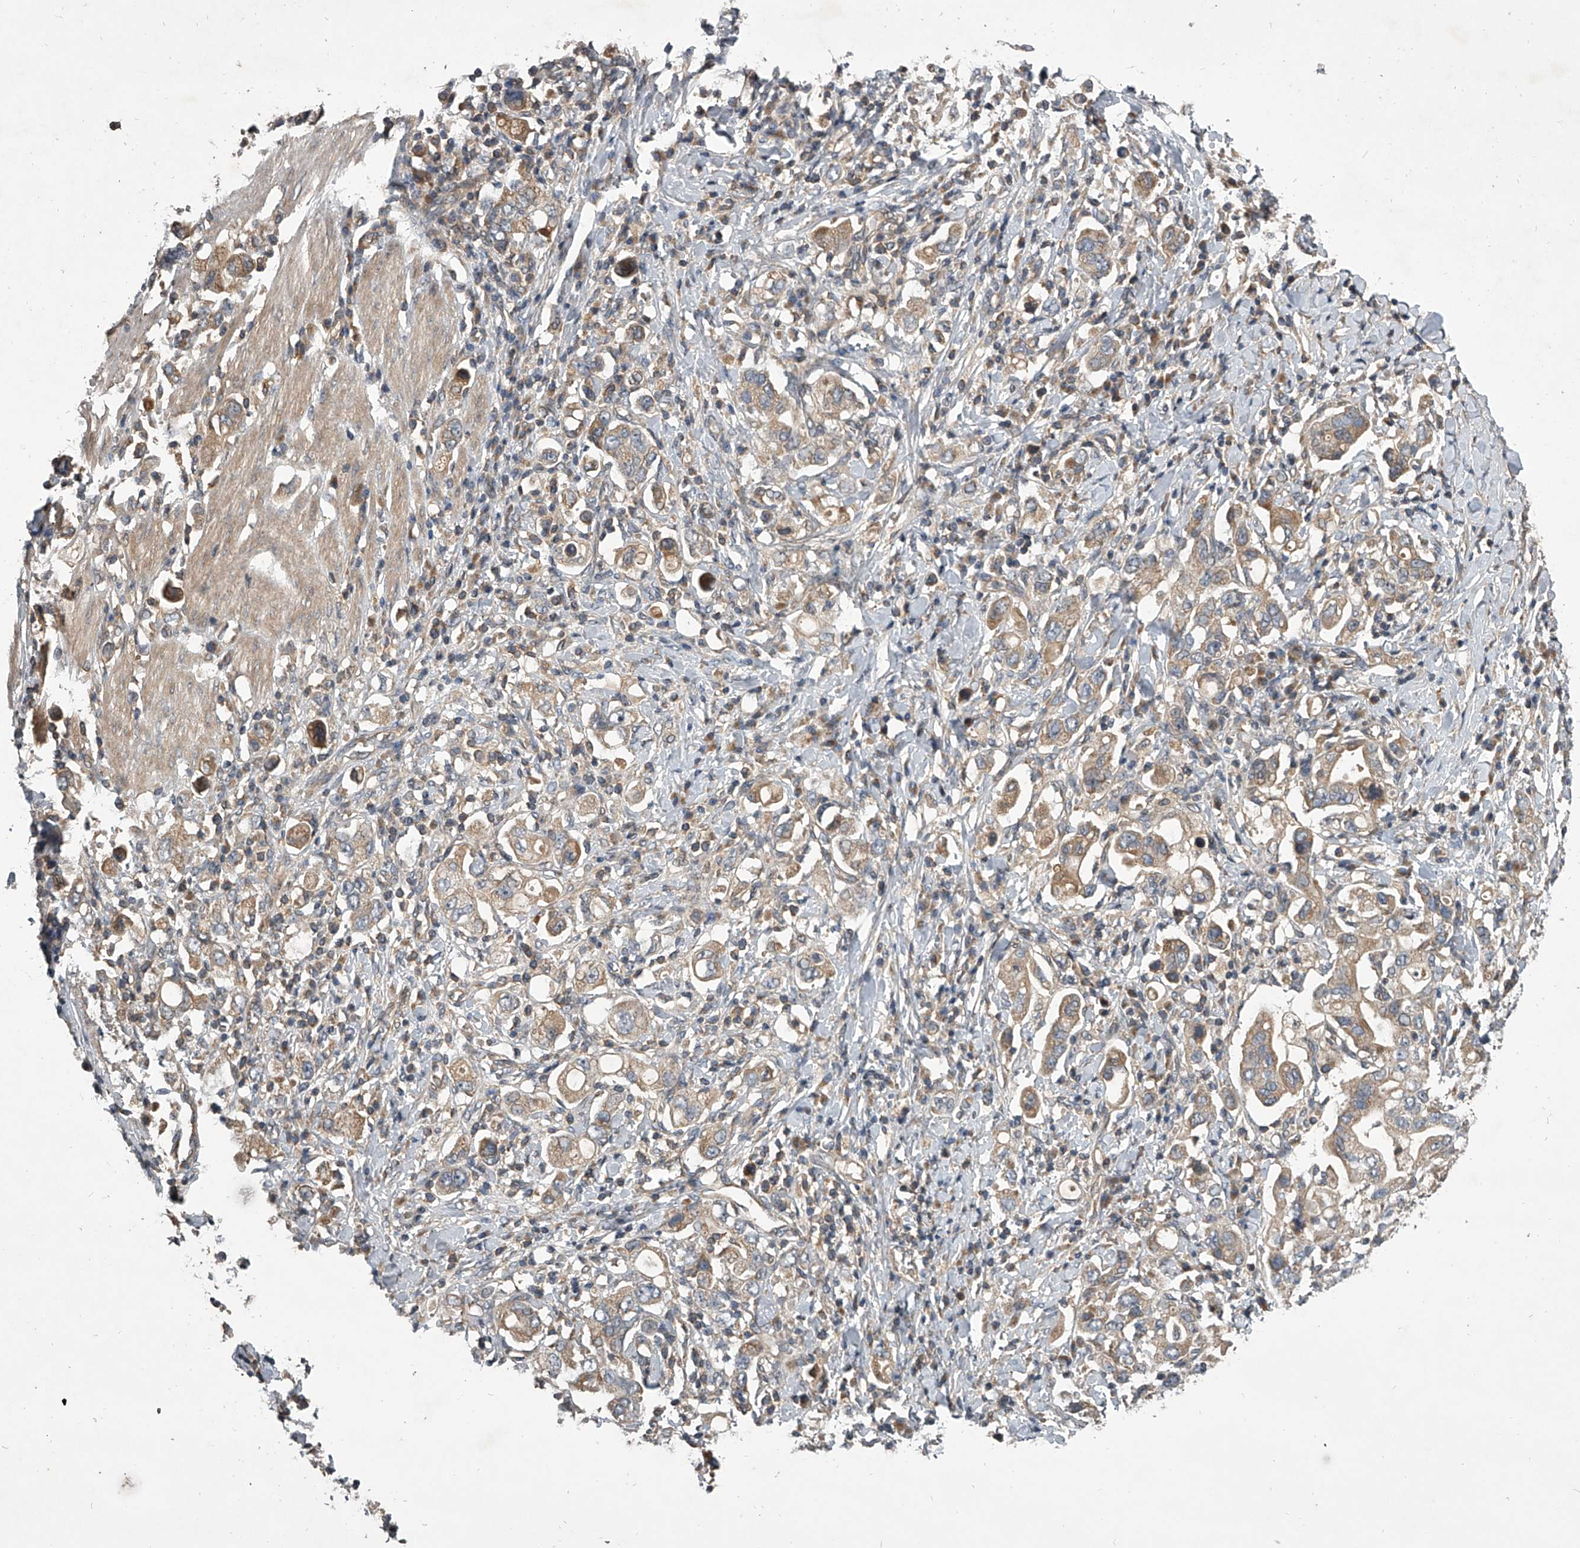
{"staining": {"intensity": "moderate", "quantity": ">75%", "location": "cytoplasmic/membranous"}, "tissue": "stomach cancer", "cell_type": "Tumor cells", "image_type": "cancer", "snomed": [{"axis": "morphology", "description": "Adenocarcinoma, NOS"}, {"axis": "topography", "description": "Stomach, upper"}], "caption": "Tumor cells display medium levels of moderate cytoplasmic/membranous staining in about >75% of cells in stomach cancer. Nuclei are stained in blue.", "gene": "NFS1", "patient": {"sex": "male", "age": 62}}